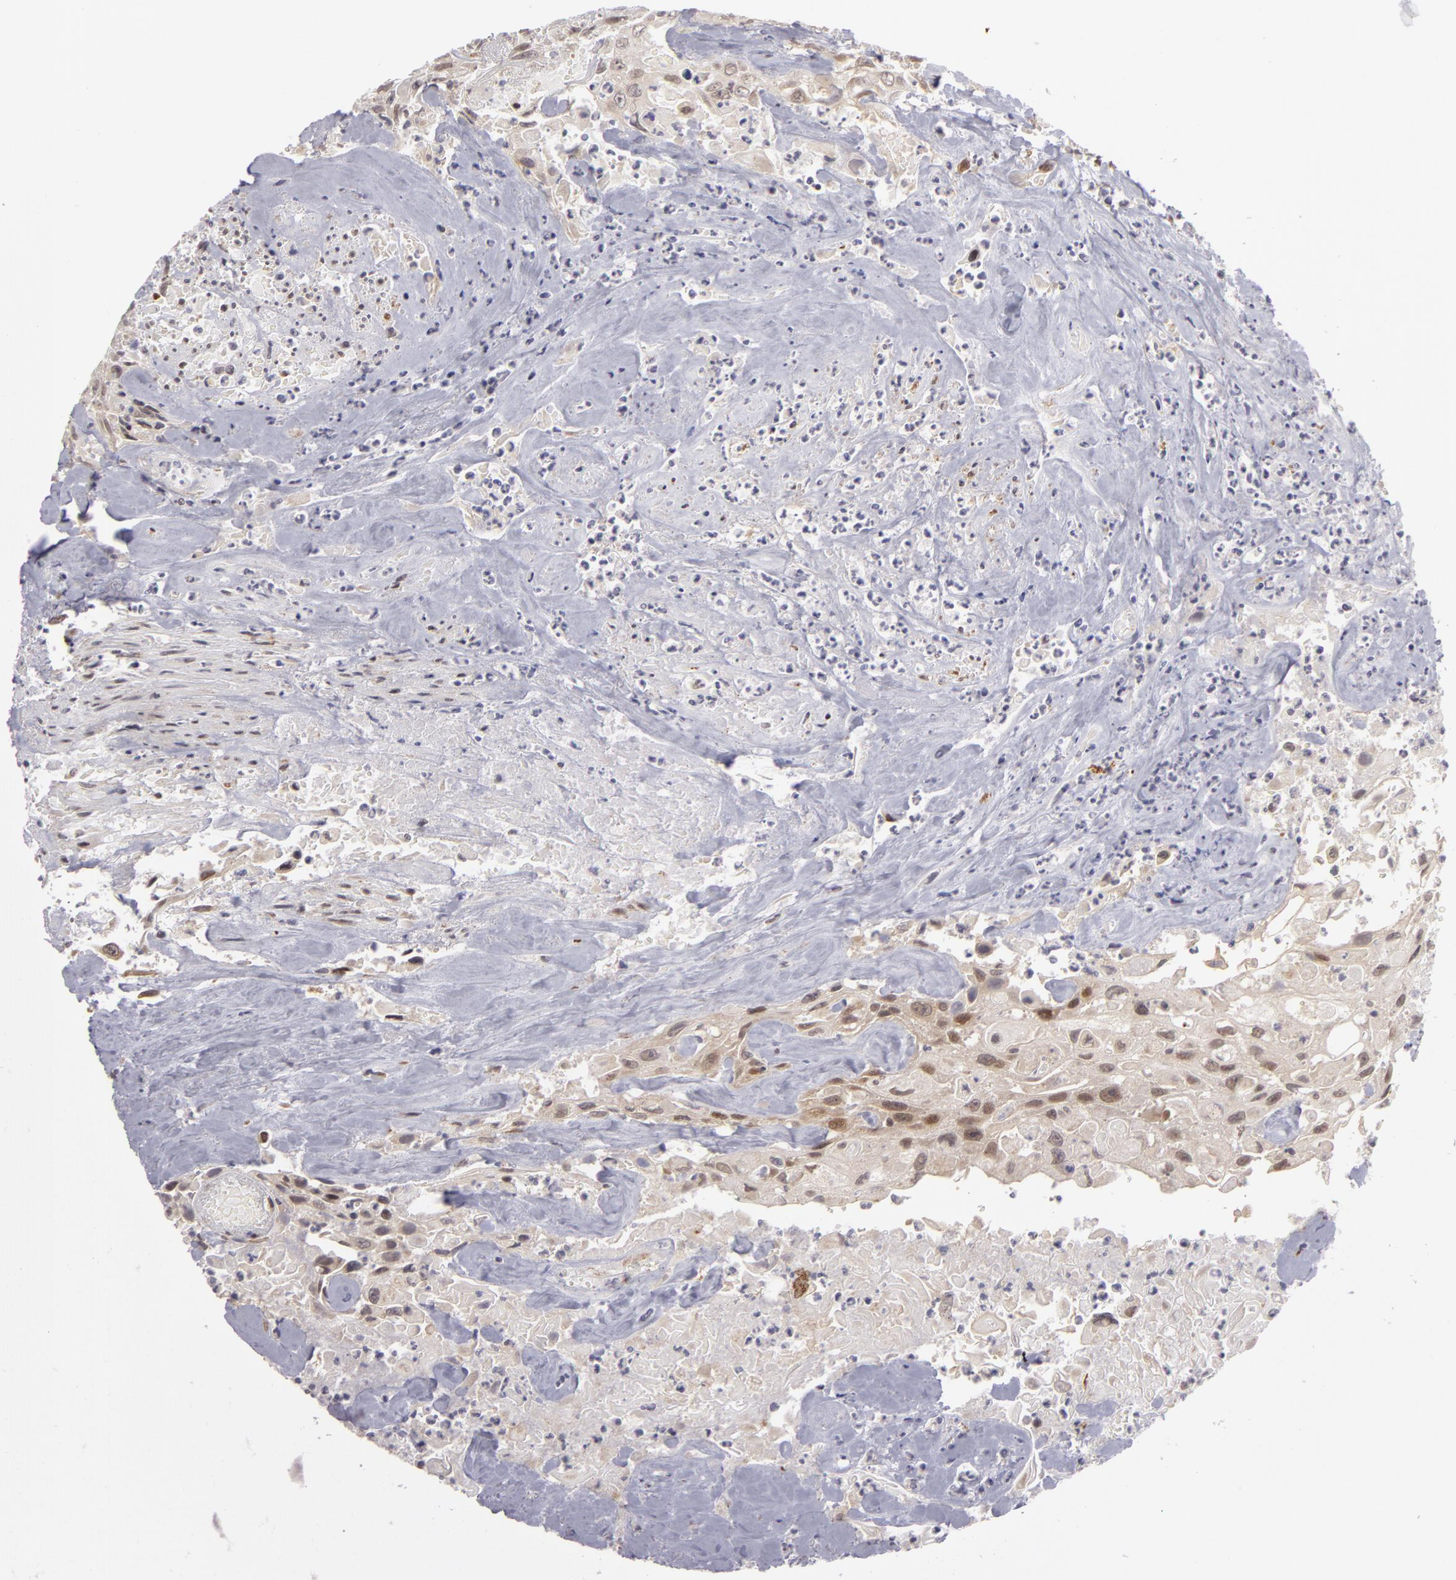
{"staining": {"intensity": "moderate", "quantity": "25%-75%", "location": "cytoplasmic/membranous,nuclear"}, "tissue": "urothelial cancer", "cell_type": "Tumor cells", "image_type": "cancer", "snomed": [{"axis": "morphology", "description": "Urothelial carcinoma, High grade"}, {"axis": "topography", "description": "Urinary bladder"}], "caption": "The photomicrograph displays staining of urothelial cancer, revealing moderate cytoplasmic/membranous and nuclear protein positivity (brown color) within tumor cells. The protein is stained brown, and the nuclei are stained in blue (DAB IHC with brightfield microscopy, high magnification).", "gene": "ZNF133", "patient": {"sex": "female", "age": 84}}